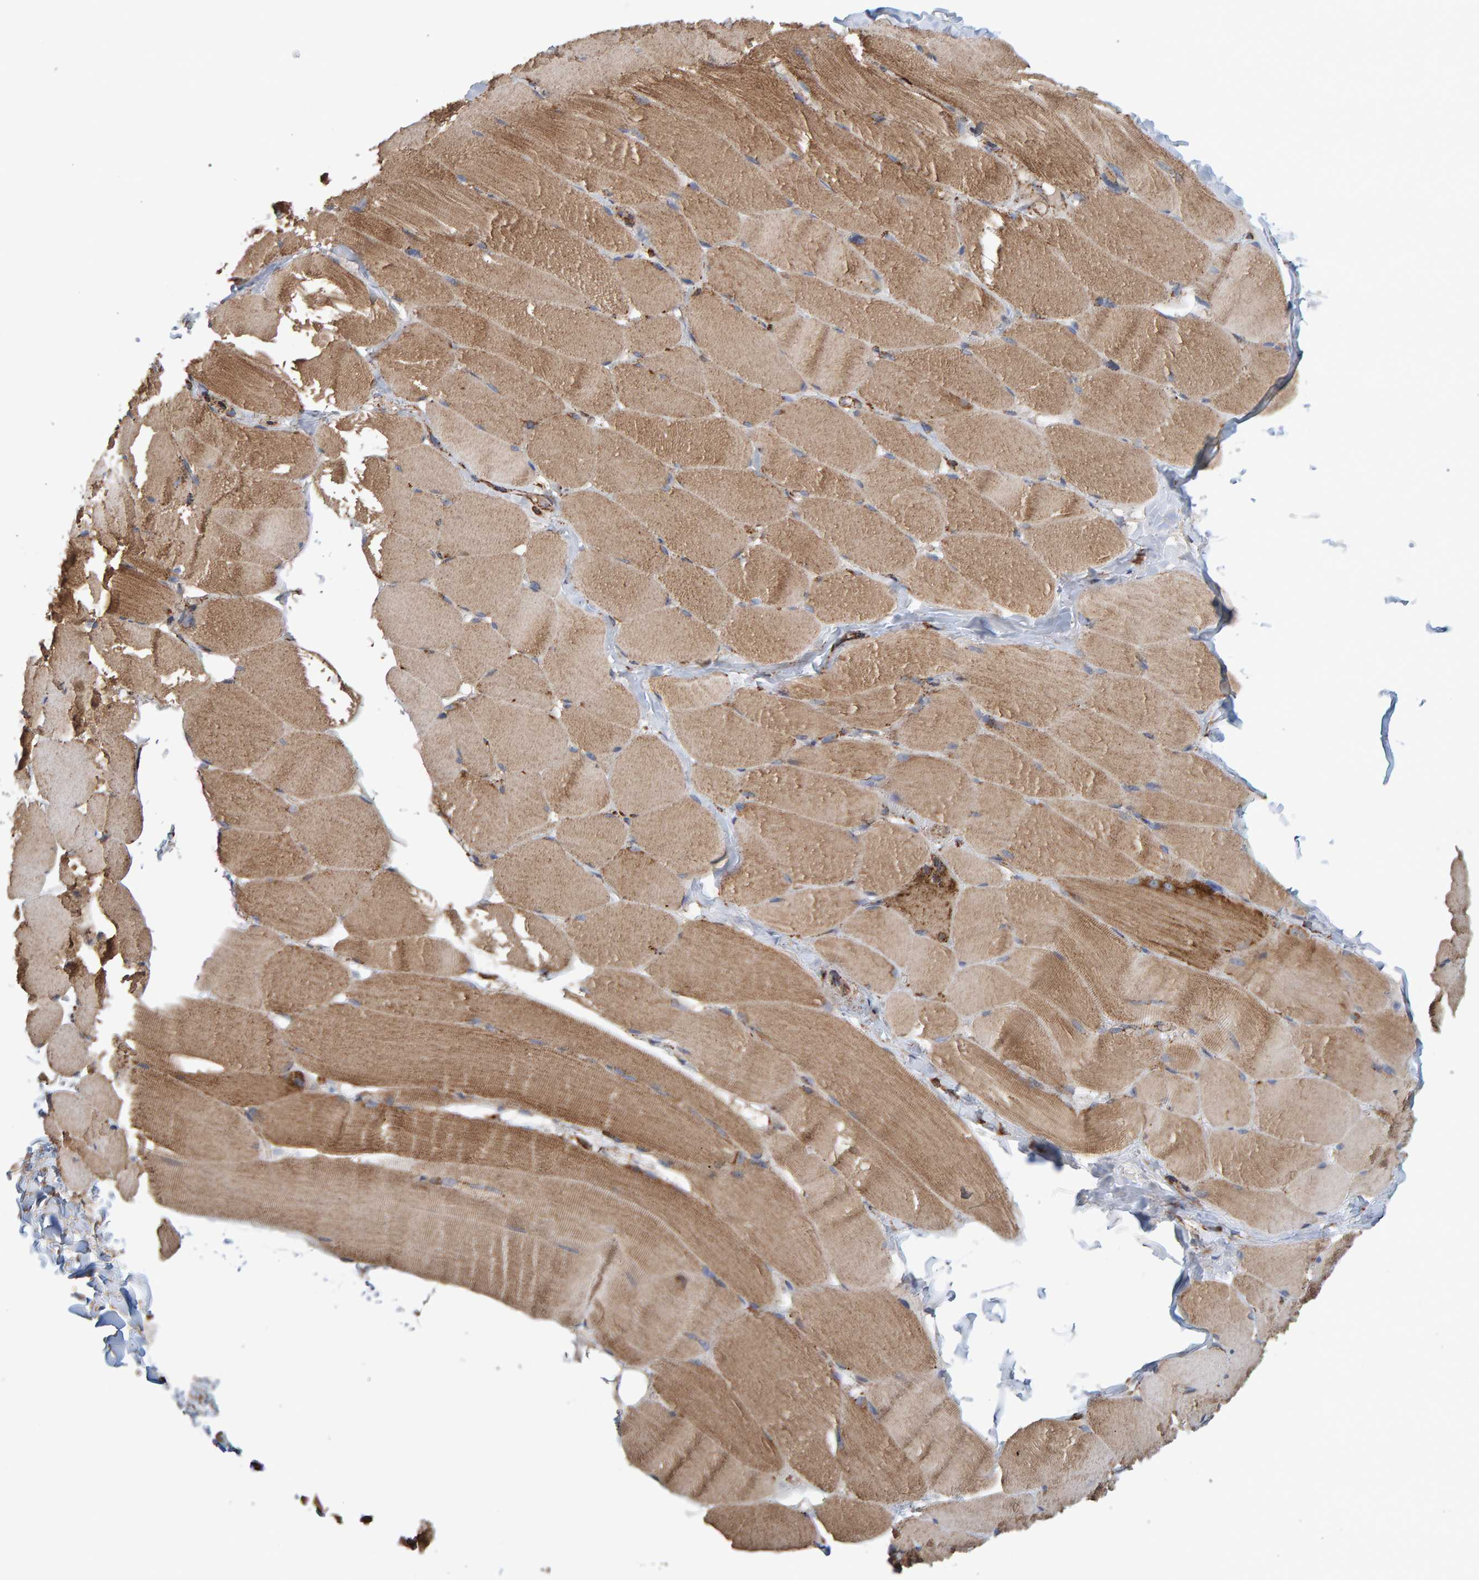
{"staining": {"intensity": "moderate", "quantity": ">75%", "location": "cytoplasmic/membranous"}, "tissue": "skeletal muscle", "cell_type": "Myocytes", "image_type": "normal", "snomed": [{"axis": "morphology", "description": "Normal tissue, NOS"}, {"axis": "topography", "description": "Skin"}, {"axis": "topography", "description": "Skeletal muscle"}], "caption": "Skeletal muscle stained with IHC displays moderate cytoplasmic/membranous positivity in approximately >75% of myocytes. The protein is stained brown, and the nuclei are stained in blue (DAB (3,3'-diaminobenzidine) IHC with brightfield microscopy, high magnification).", "gene": "MRPL45", "patient": {"sex": "male", "age": 83}}